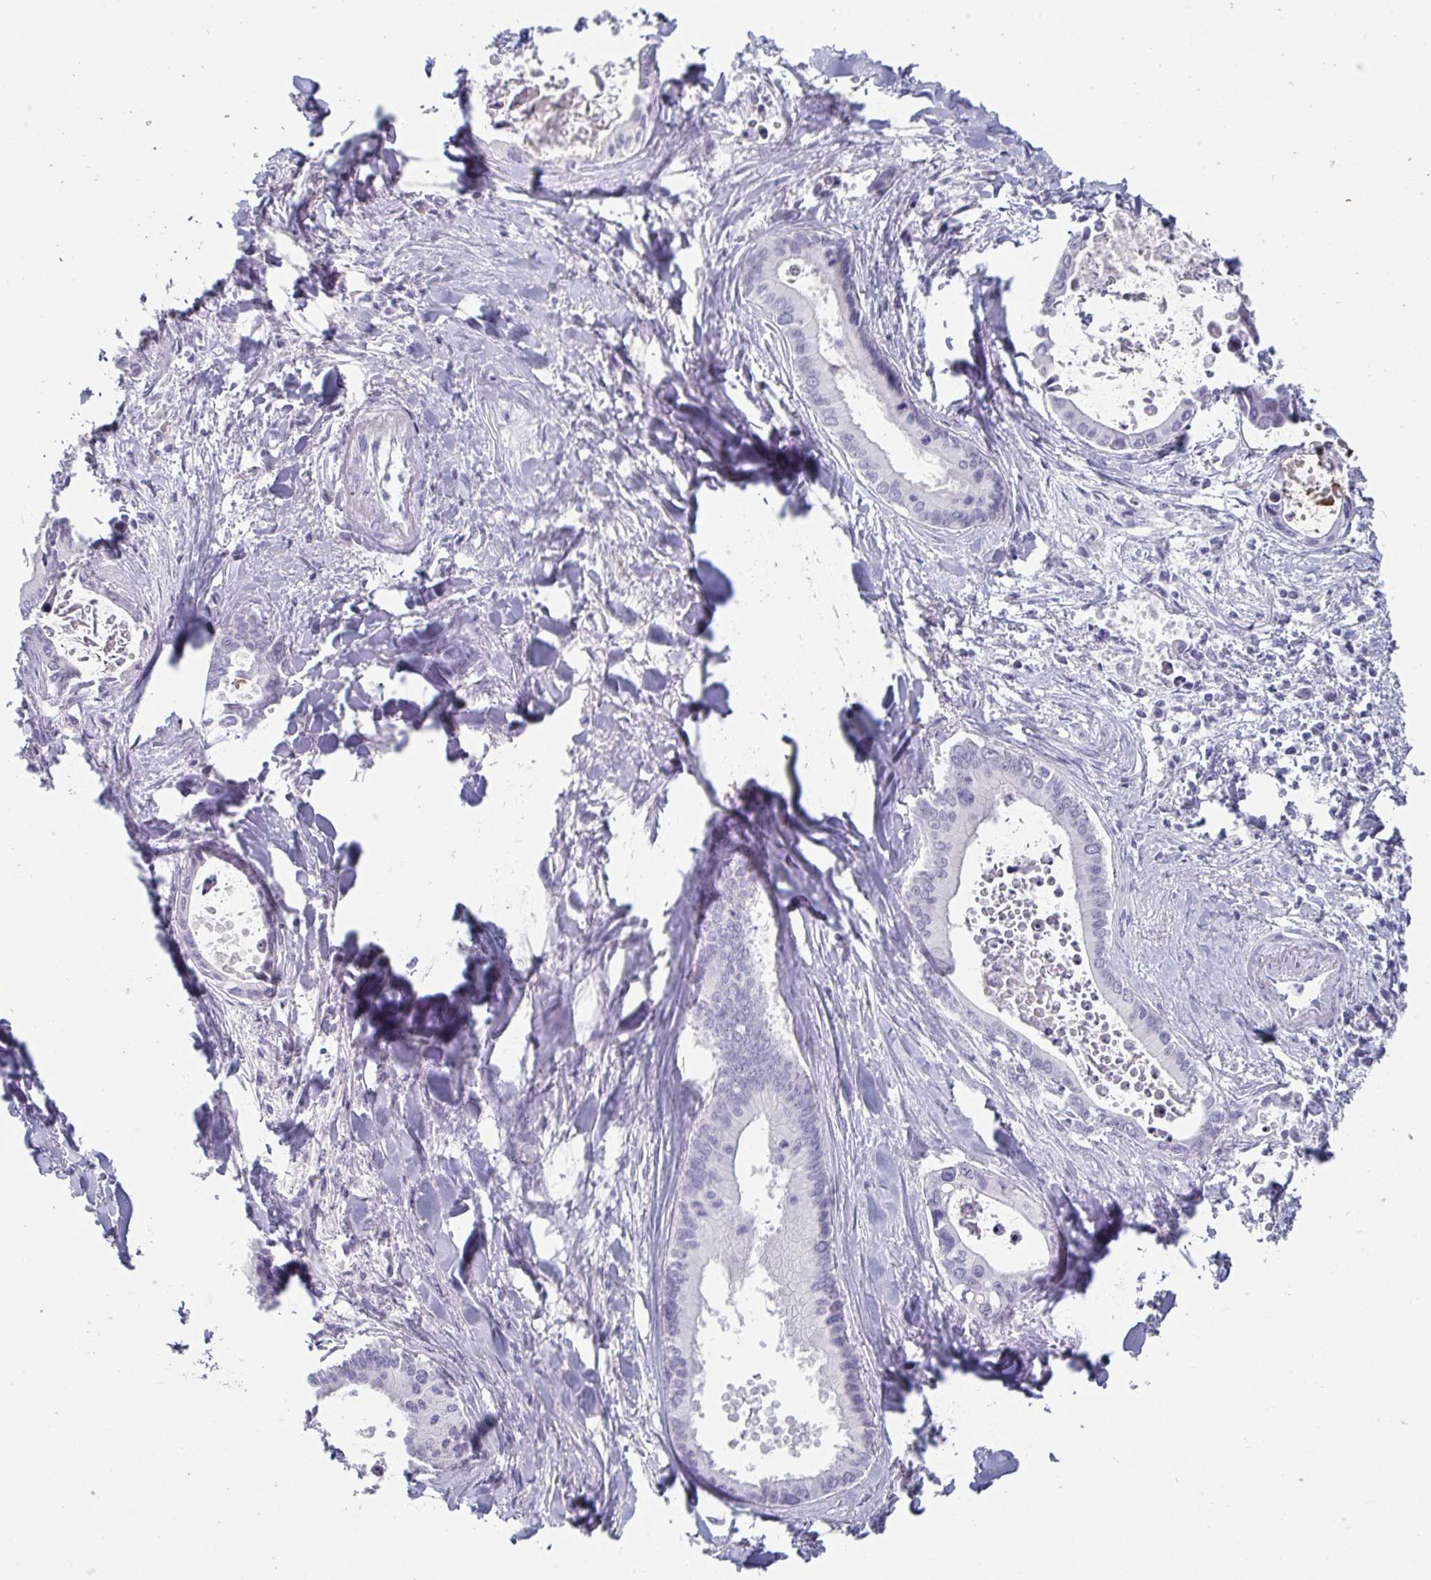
{"staining": {"intensity": "negative", "quantity": "none", "location": "none"}, "tissue": "liver cancer", "cell_type": "Tumor cells", "image_type": "cancer", "snomed": [{"axis": "morphology", "description": "Cholangiocarcinoma"}, {"axis": "topography", "description": "Liver"}], "caption": "This is an IHC histopathology image of liver cancer. There is no positivity in tumor cells.", "gene": "VSIG10L", "patient": {"sex": "male", "age": 66}}